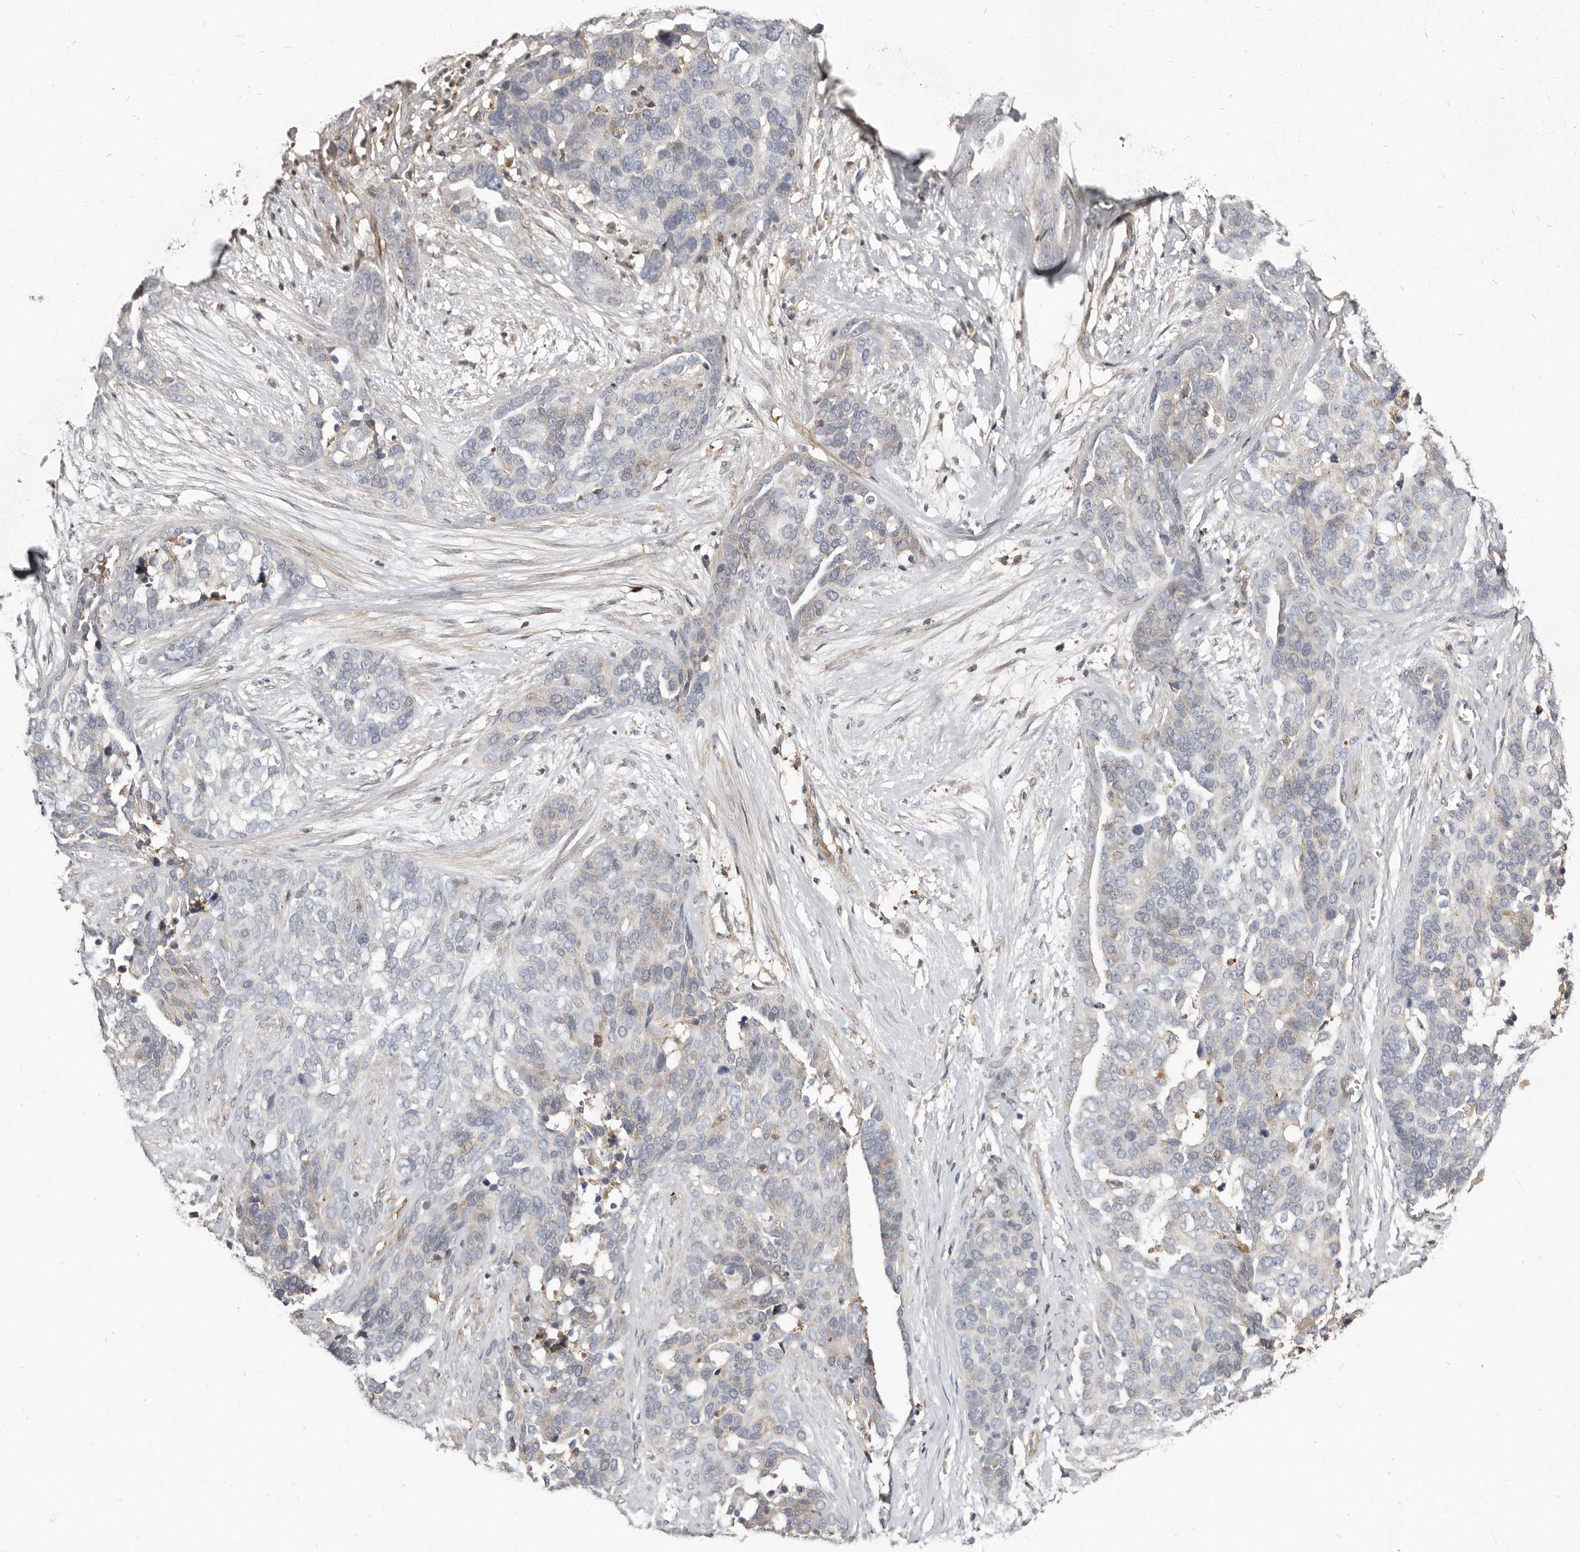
{"staining": {"intensity": "negative", "quantity": "none", "location": "none"}, "tissue": "ovarian cancer", "cell_type": "Tumor cells", "image_type": "cancer", "snomed": [{"axis": "morphology", "description": "Cystadenocarcinoma, serous, NOS"}, {"axis": "topography", "description": "Ovary"}], "caption": "An immunohistochemistry histopathology image of ovarian cancer (serous cystadenocarcinoma) is shown. There is no staining in tumor cells of ovarian cancer (serous cystadenocarcinoma).", "gene": "KIF26B", "patient": {"sex": "female", "age": 44}}